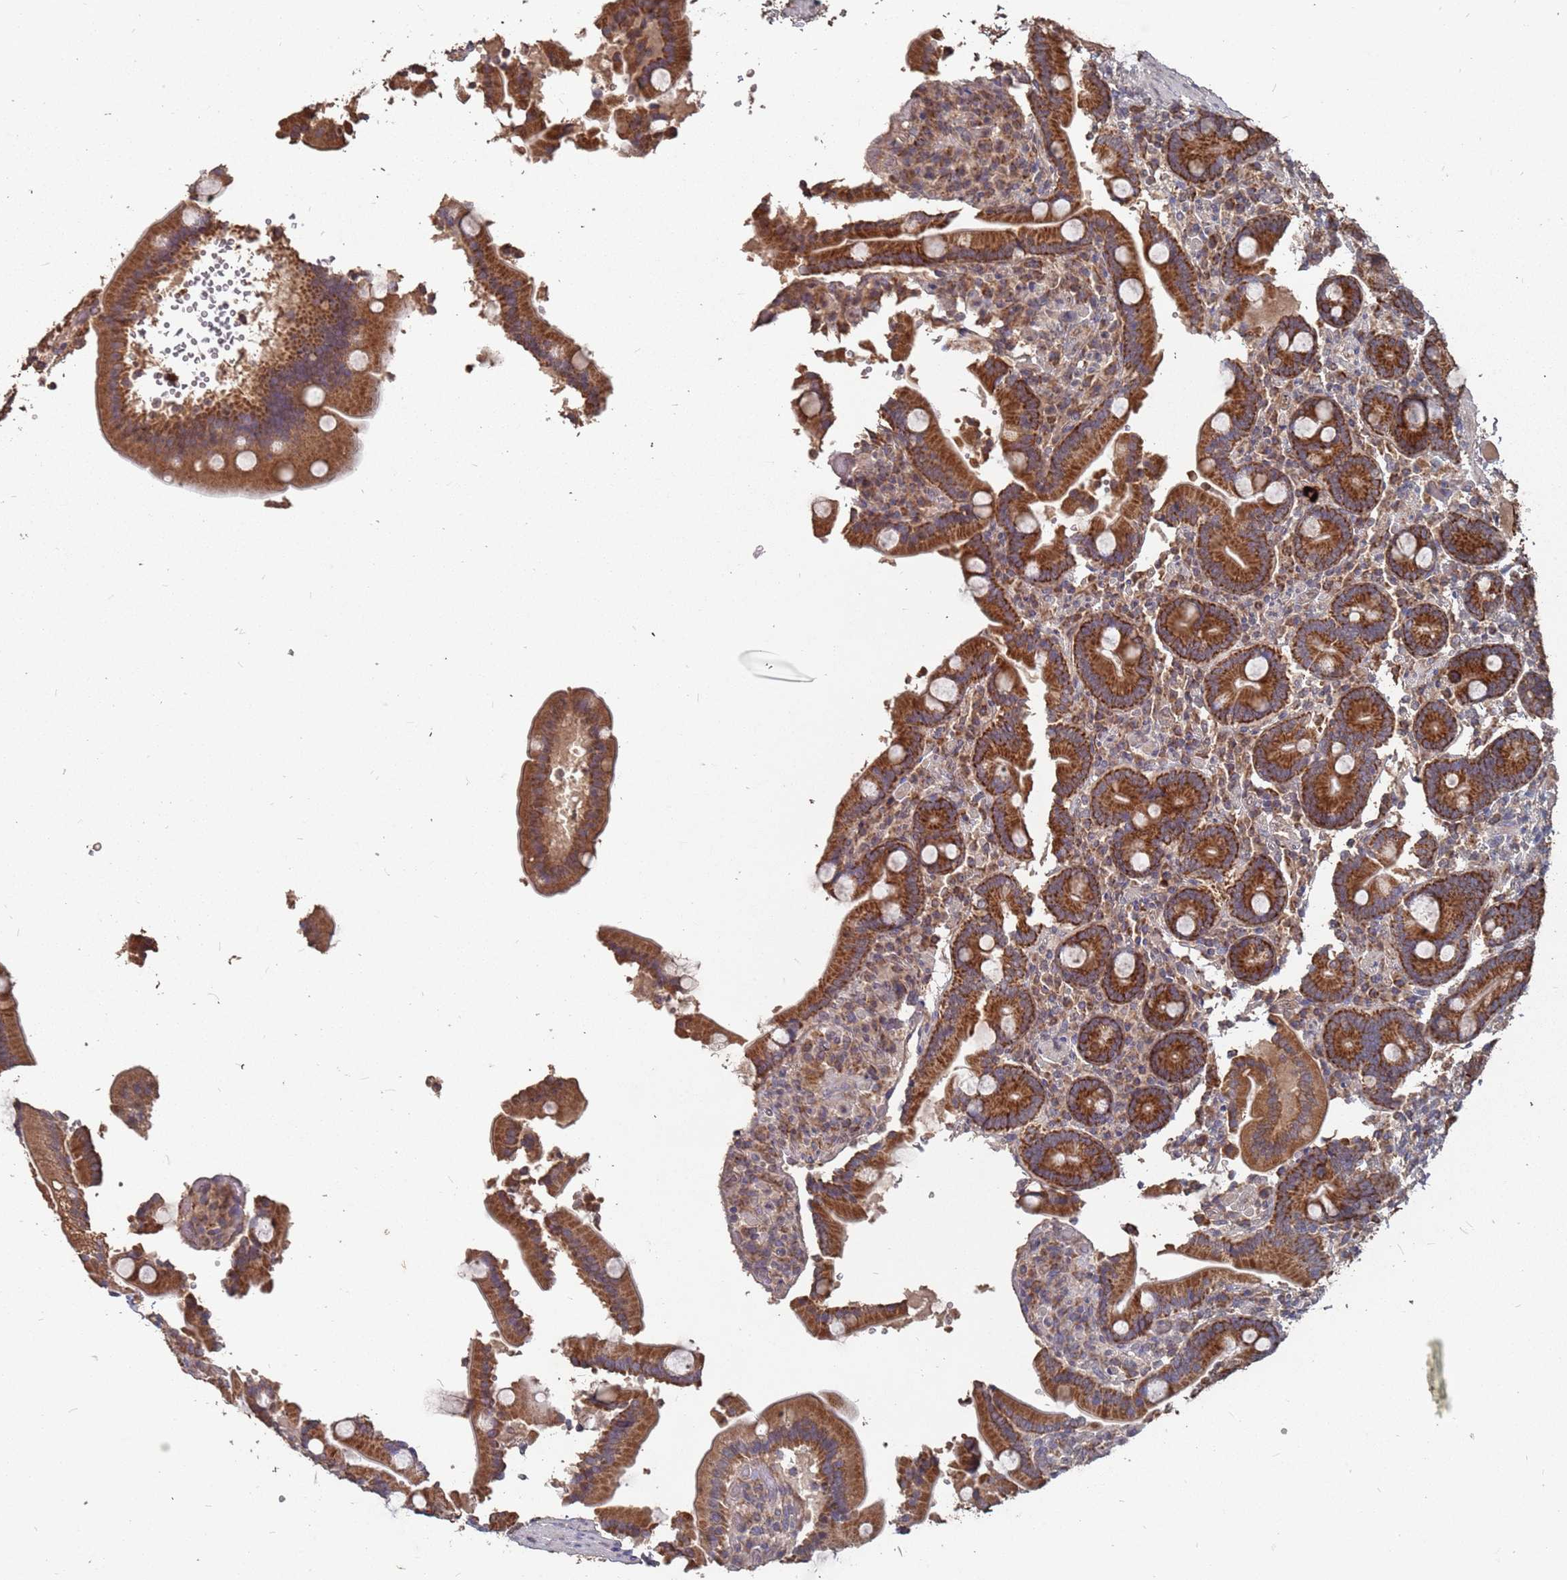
{"staining": {"intensity": "strong", "quantity": ">75%", "location": "cytoplasmic/membranous"}, "tissue": "duodenum", "cell_type": "Glandular cells", "image_type": "normal", "snomed": [{"axis": "morphology", "description": "Normal tissue, NOS"}, {"axis": "topography", "description": "Duodenum"}], "caption": "Duodenum stained with immunohistochemistry reveals strong cytoplasmic/membranous staining in approximately >75% of glandular cells.", "gene": "PRORP", "patient": {"sex": "female", "age": 62}}